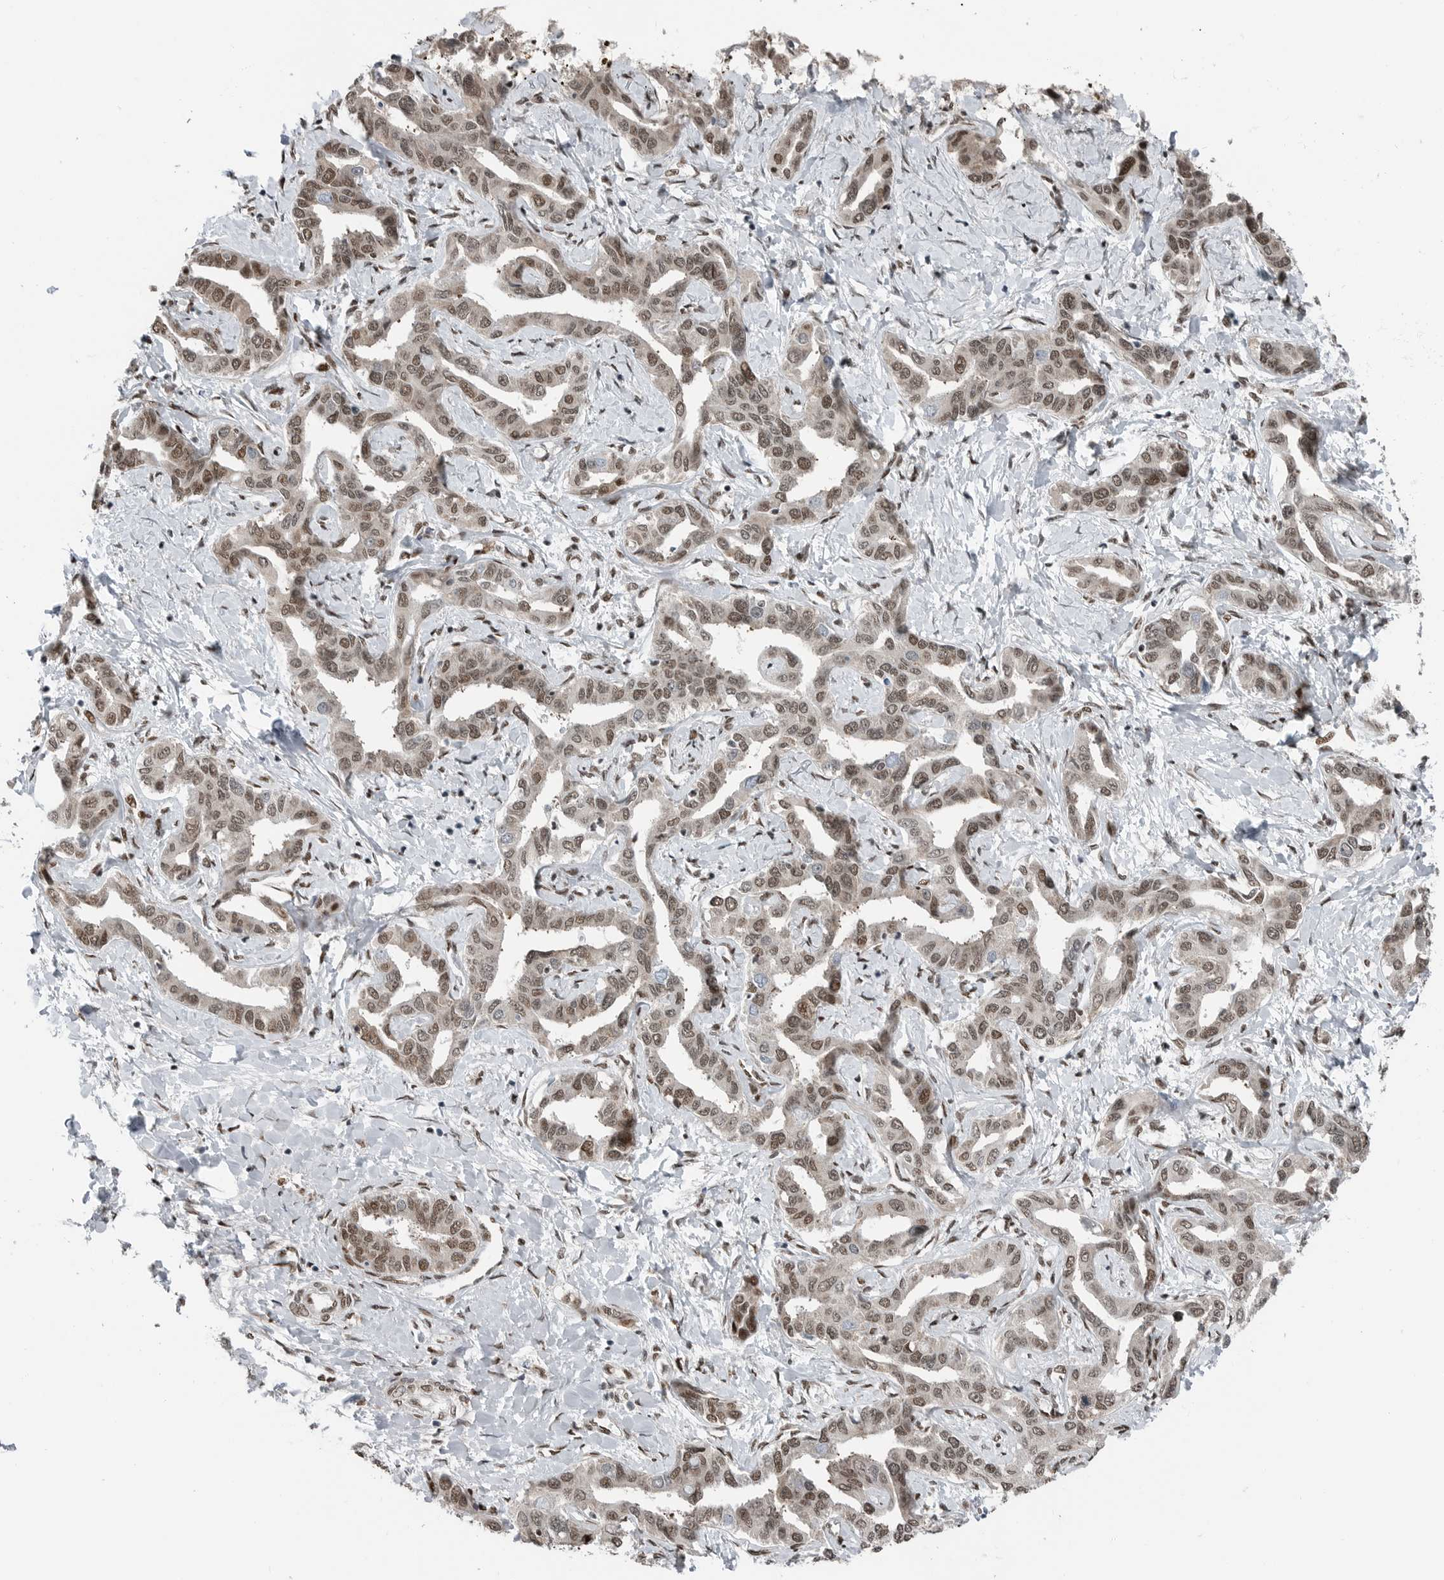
{"staining": {"intensity": "moderate", "quantity": ">75%", "location": "nuclear"}, "tissue": "liver cancer", "cell_type": "Tumor cells", "image_type": "cancer", "snomed": [{"axis": "morphology", "description": "Cholangiocarcinoma"}, {"axis": "topography", "description": "Liver"}], "caption": "This micrograph shows immunohistochemistry (IHC) staining of liver cancer, with medium moderate nuclear positivity in approximately >75% of tumor cells.", "gene": "BLZF1", "patient": {"sex": "male", "age": 59}}